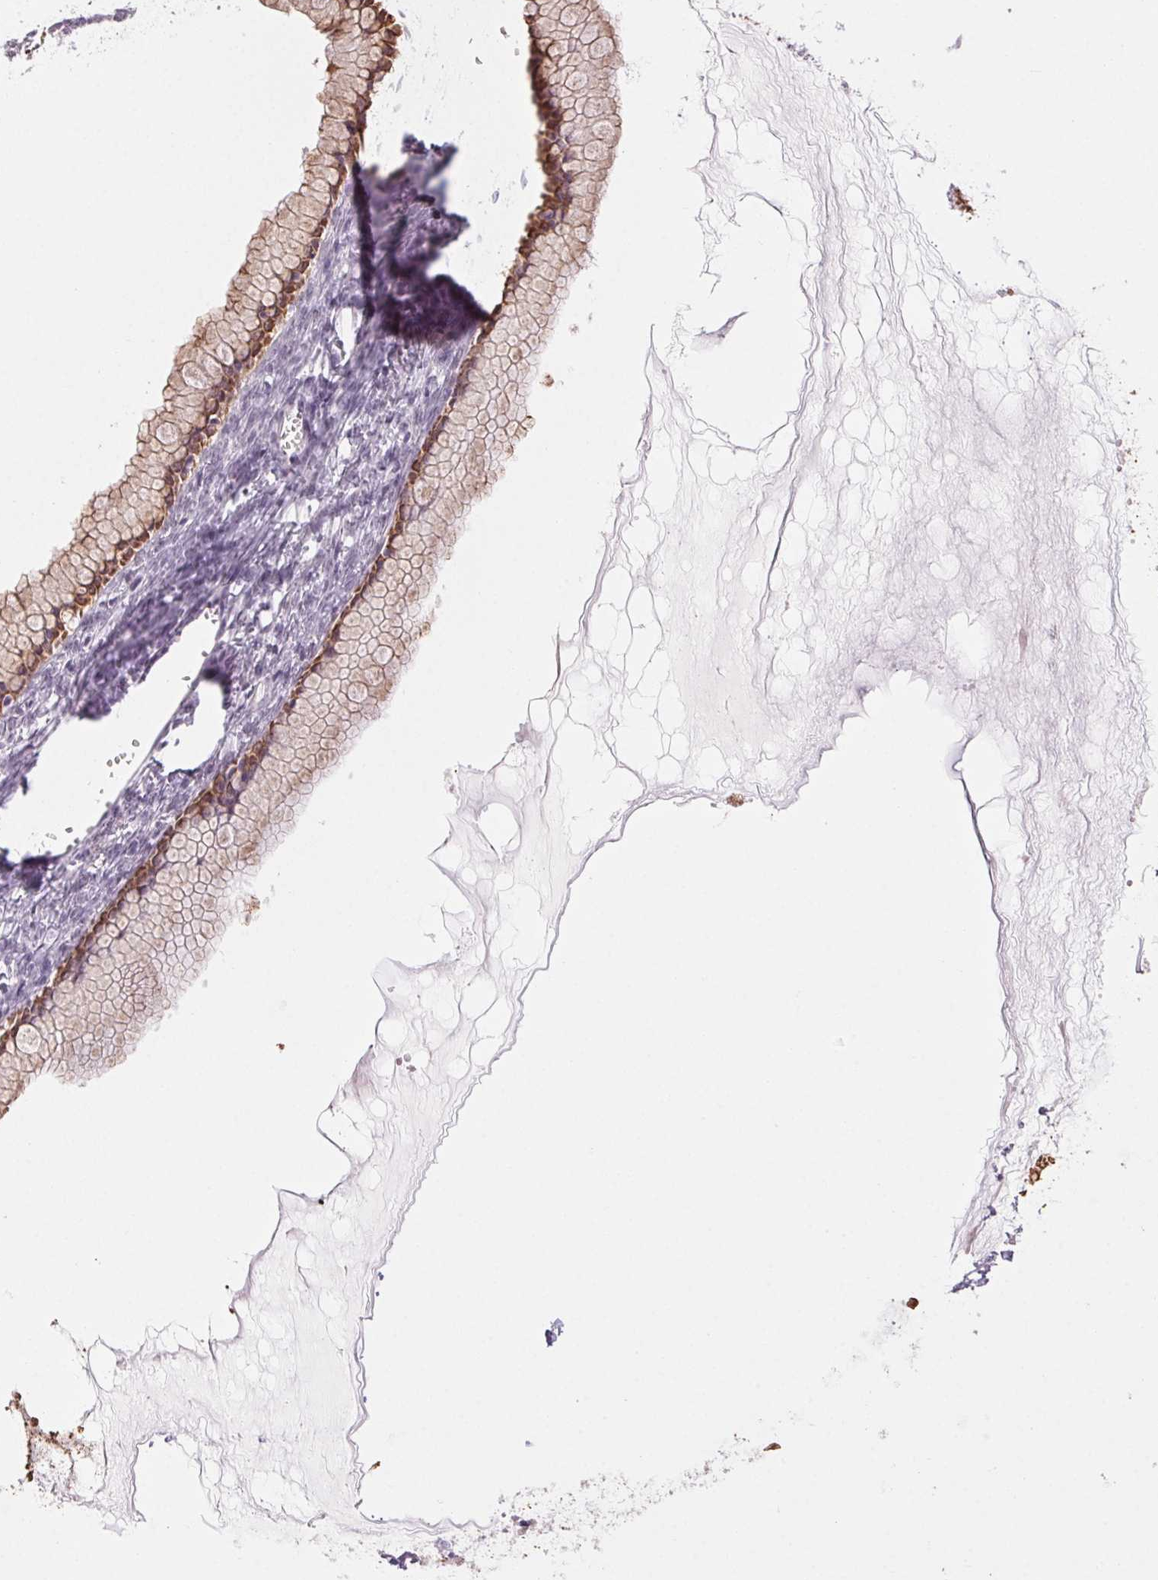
{"staining": {"intensity": "moderate", "quantity": ">75%", "location": "cytoplasmic/membranous"}, "tissue": "ovarian cancer", "cell_type": "Tumor cells", "image_type": "cancer", "snomed": [{"axis": "morphology", "description": "Cystadenocarcinoma, mucinous, NOS"}, {"axis": "topography", "description": "Ovary"}], "caption": "This histopathology image displays IHC staining of ovarian cancer, with medium moderate cytoplasmic/membranous positivity in about >75% of tumor cells.", "gene": "HHLA2", "patient": {"sex": "female", "age": 41}}